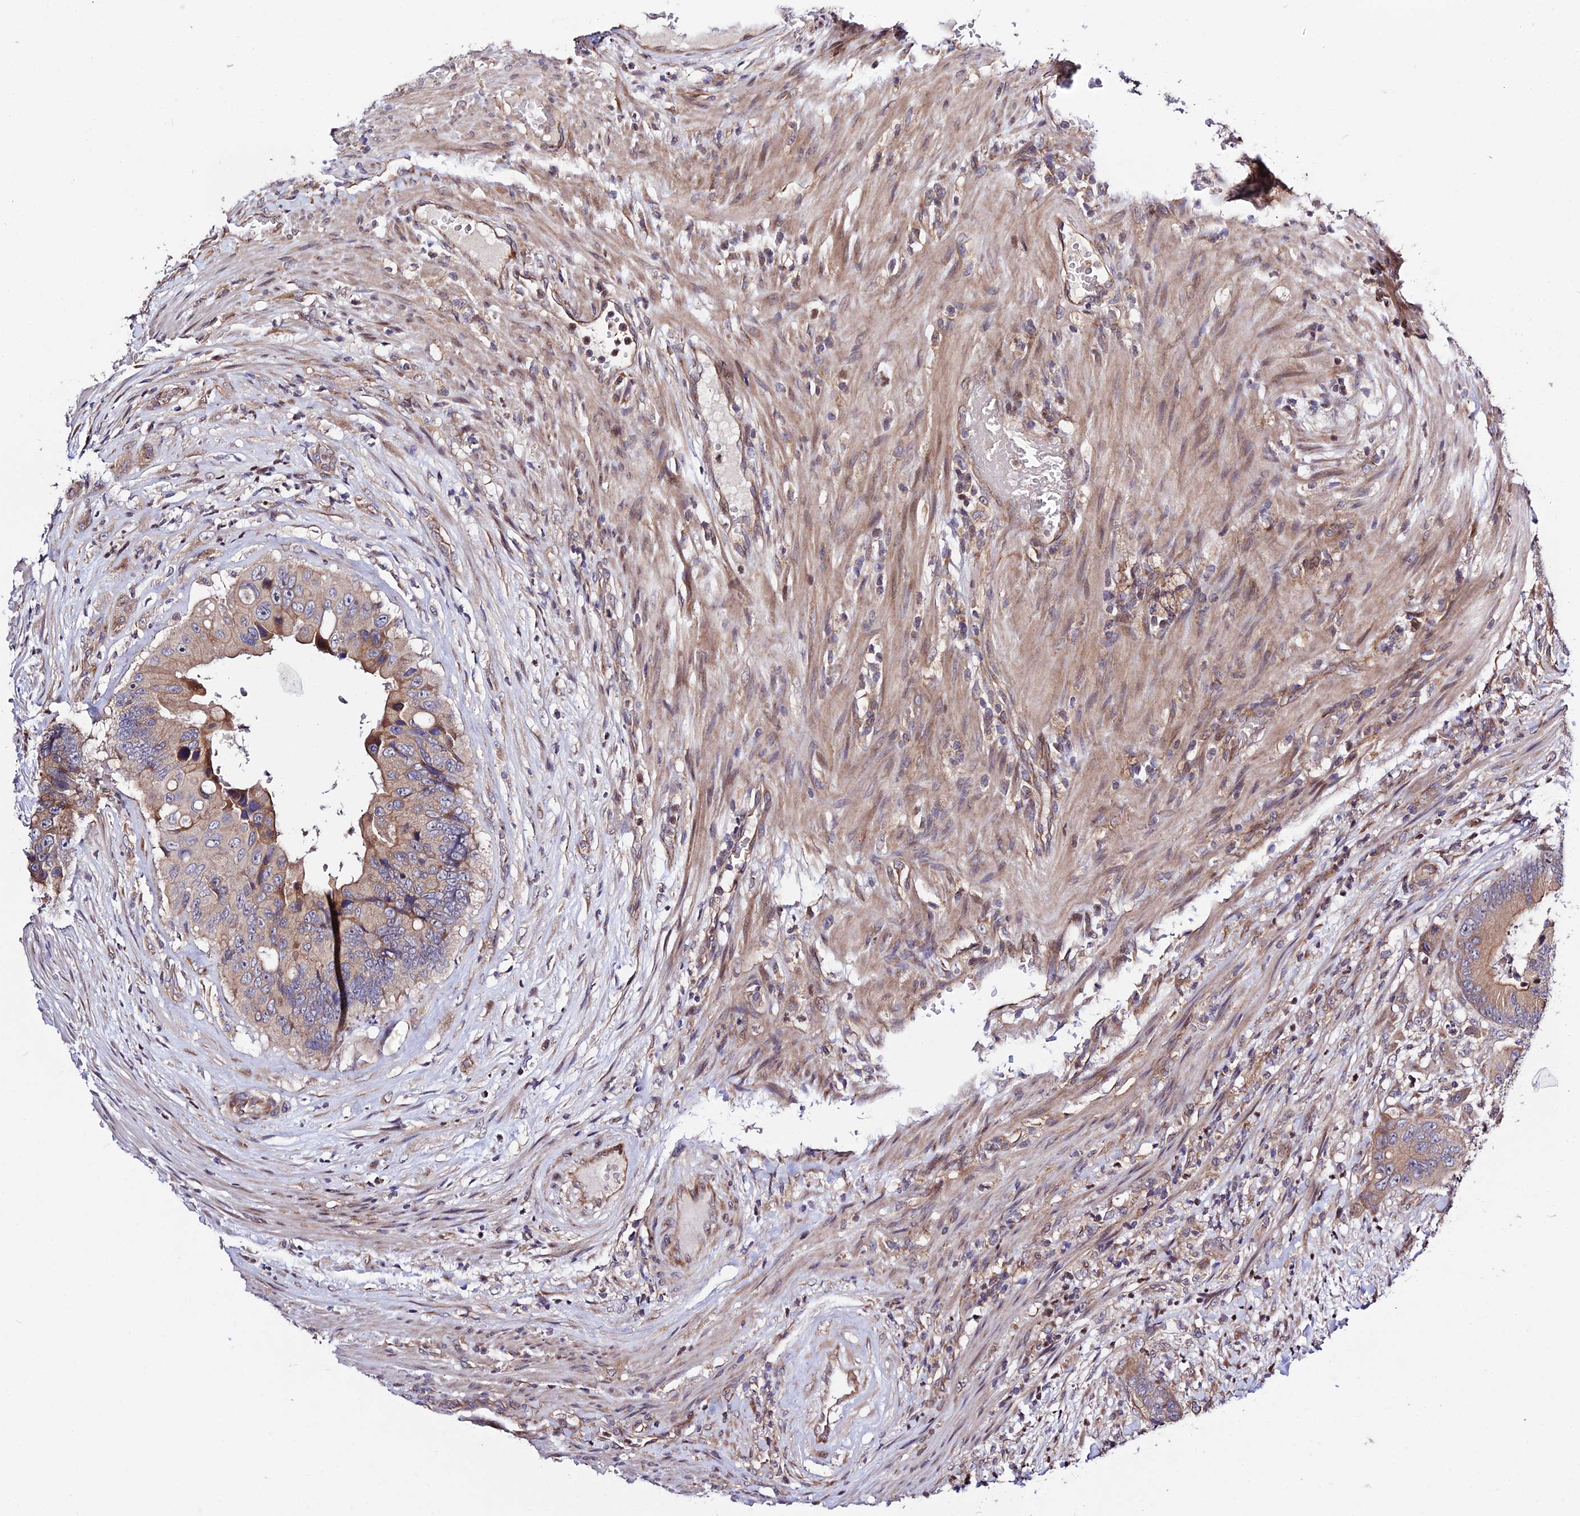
{"staining": {"intensity": "moderate", "quantity": "<25%", "location": "cytoplasmic/membranous"}, "tissue": "colorectal cancer", "cell_type": "Tumor cells", "image_type": "cancer", "snomed": [{"axis": "morphology", "description": "Adenocarcinoma, NOS"}, {"axis": "topography", "description": "Colon"}], "caption": "A low amount of moderate cytoplasmic/membranous expression is identified in approximately <25% of tumor cells in colorectal cancer (adenocarcinoma) tissue.", "gene": "SMG6", "patient": {"sex": "male", "age": 84}}